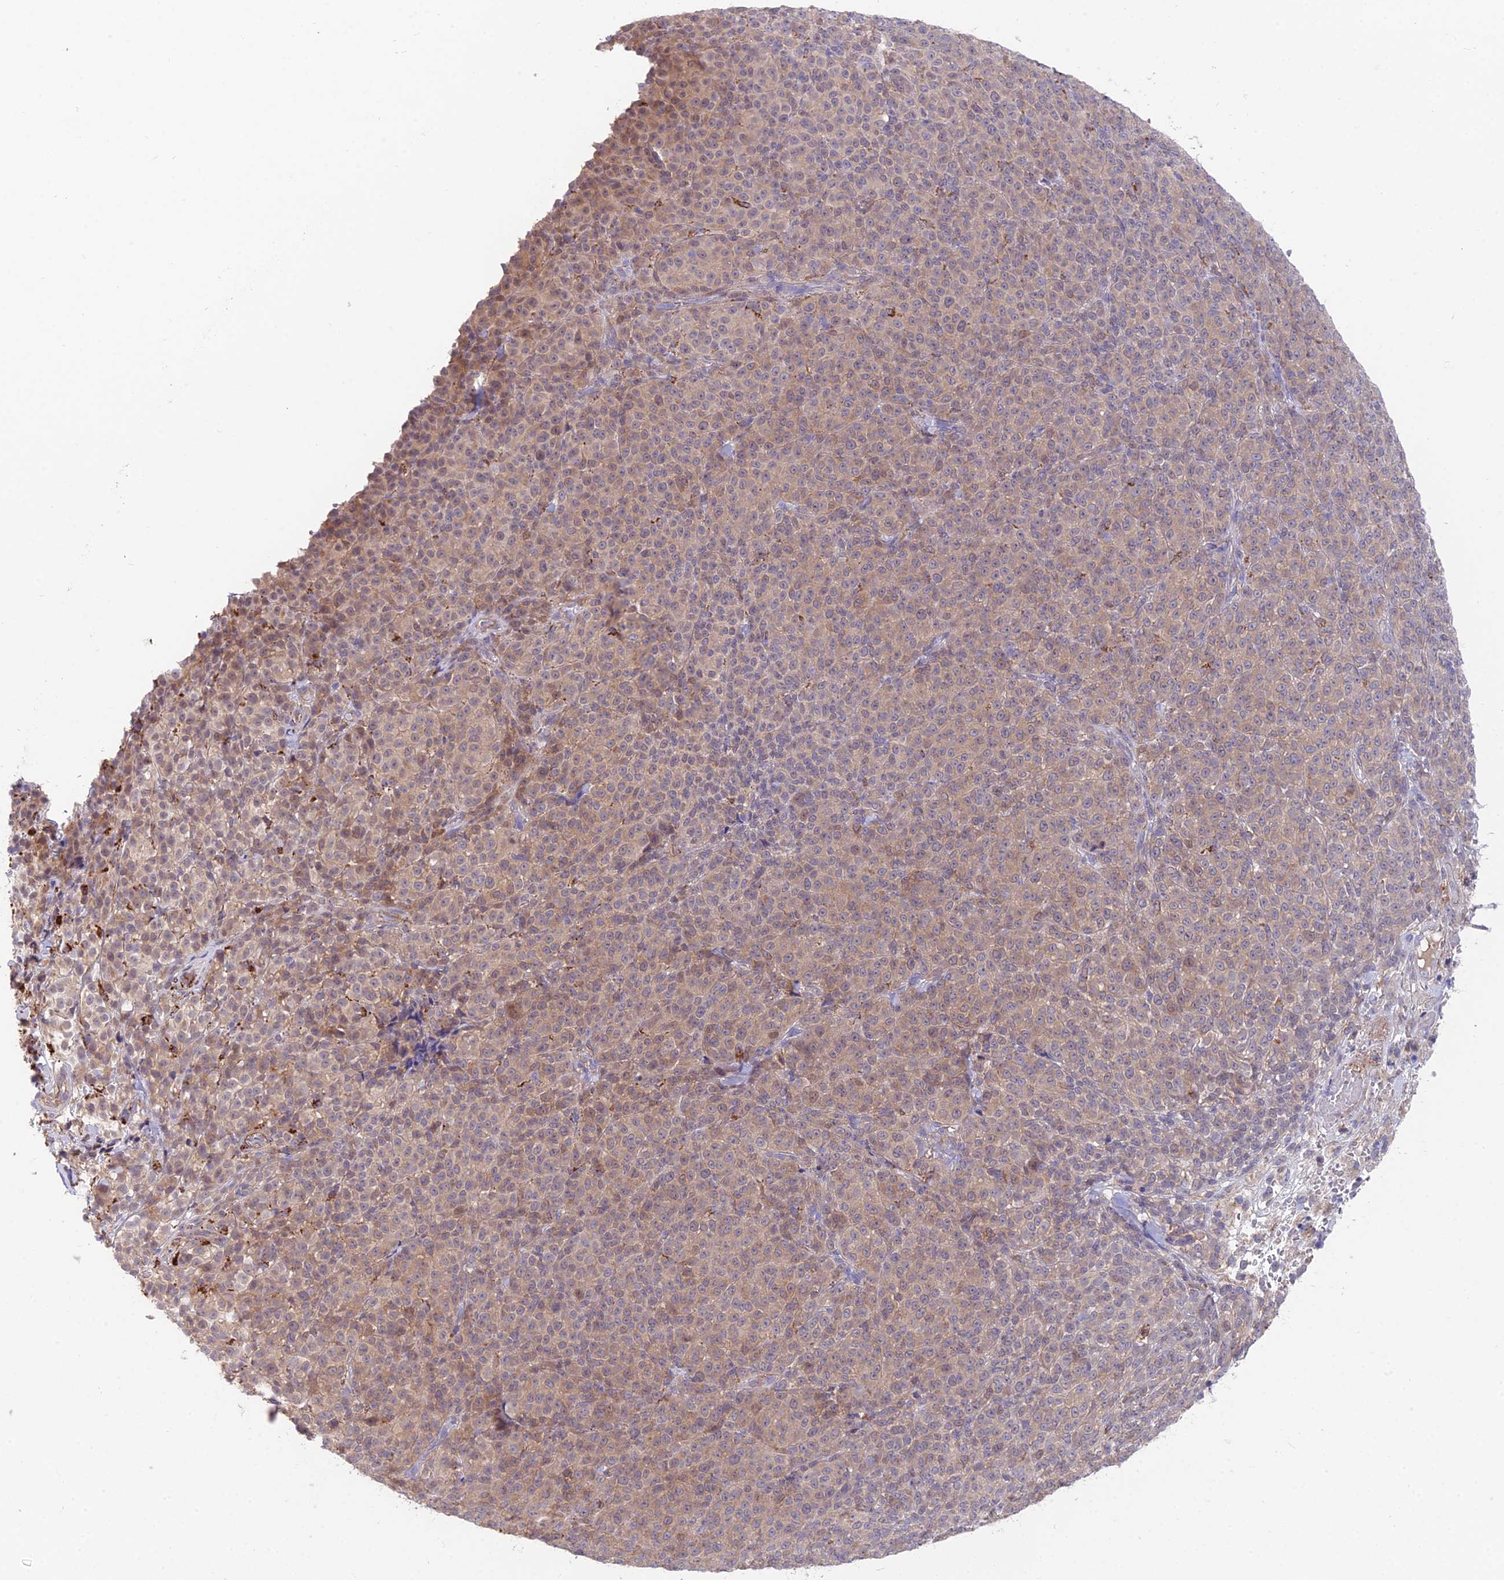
{"staining": {"intensity": "moderate", "quantity": ">75%", "location": "cytoplasmic/membranous"}, "tissue": "melanoma", "cell_type": "Tumor cells", "image_type": "cancer", "snomed": [{"axis": "morphology", "description": "Normal tissue, NOS"}, {"axis": "morphology", "description": "Malignant melanoma, NOS"}, {"axis": "topography", "description": "Skin"}], "caption": "Protein expression by IHC reveals moderate cytoplasmic/membranous positivity in about >75% of tumor cells in malignant melanoma.", "gene": "TIGD6", "patient": {"sex": "female", "age": 34}}